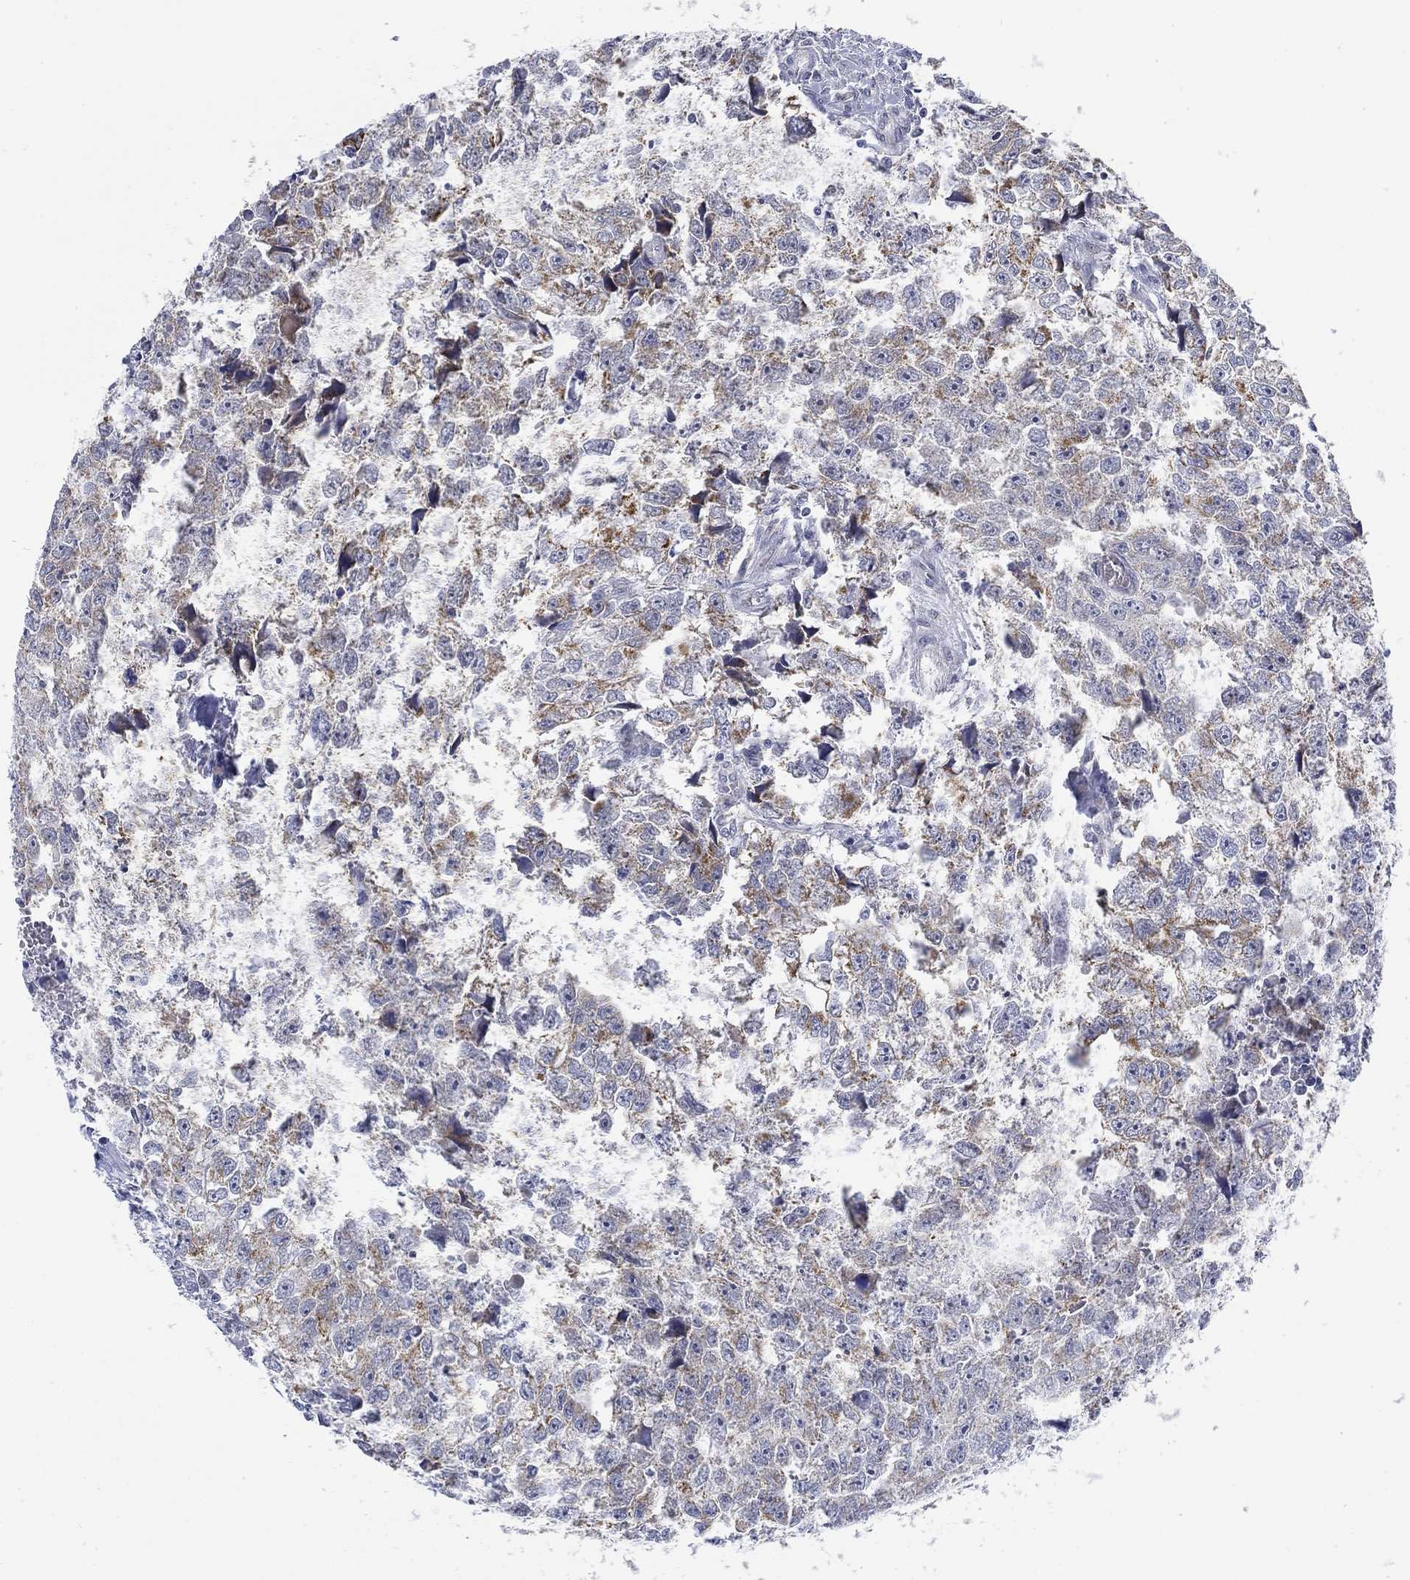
{"staining": {"intensity": "strong", "quantity": "25%-75%", "location": "cytoplasmic/membranous"}, "tissue": "testis cancer", "cell_type": "Tumor cells", "image_type": "cancer", "snomed": [{"axis": "morphology", "description": "Carcinoma, Embryonal, NOS"}, {"axis": "morphology", "description": "Teratoma, malignant, NOS"}, {"axis": "topography", "description": "Testis"}], "caption": "About 25%-75% of tumor cells in human testis cancer reveal strong cytoplasmic/membranous protein expression as visualized by brown immunohistochemical staining.", "gene": "WASF1", "patient": {"sex": "male", "age": 44}}